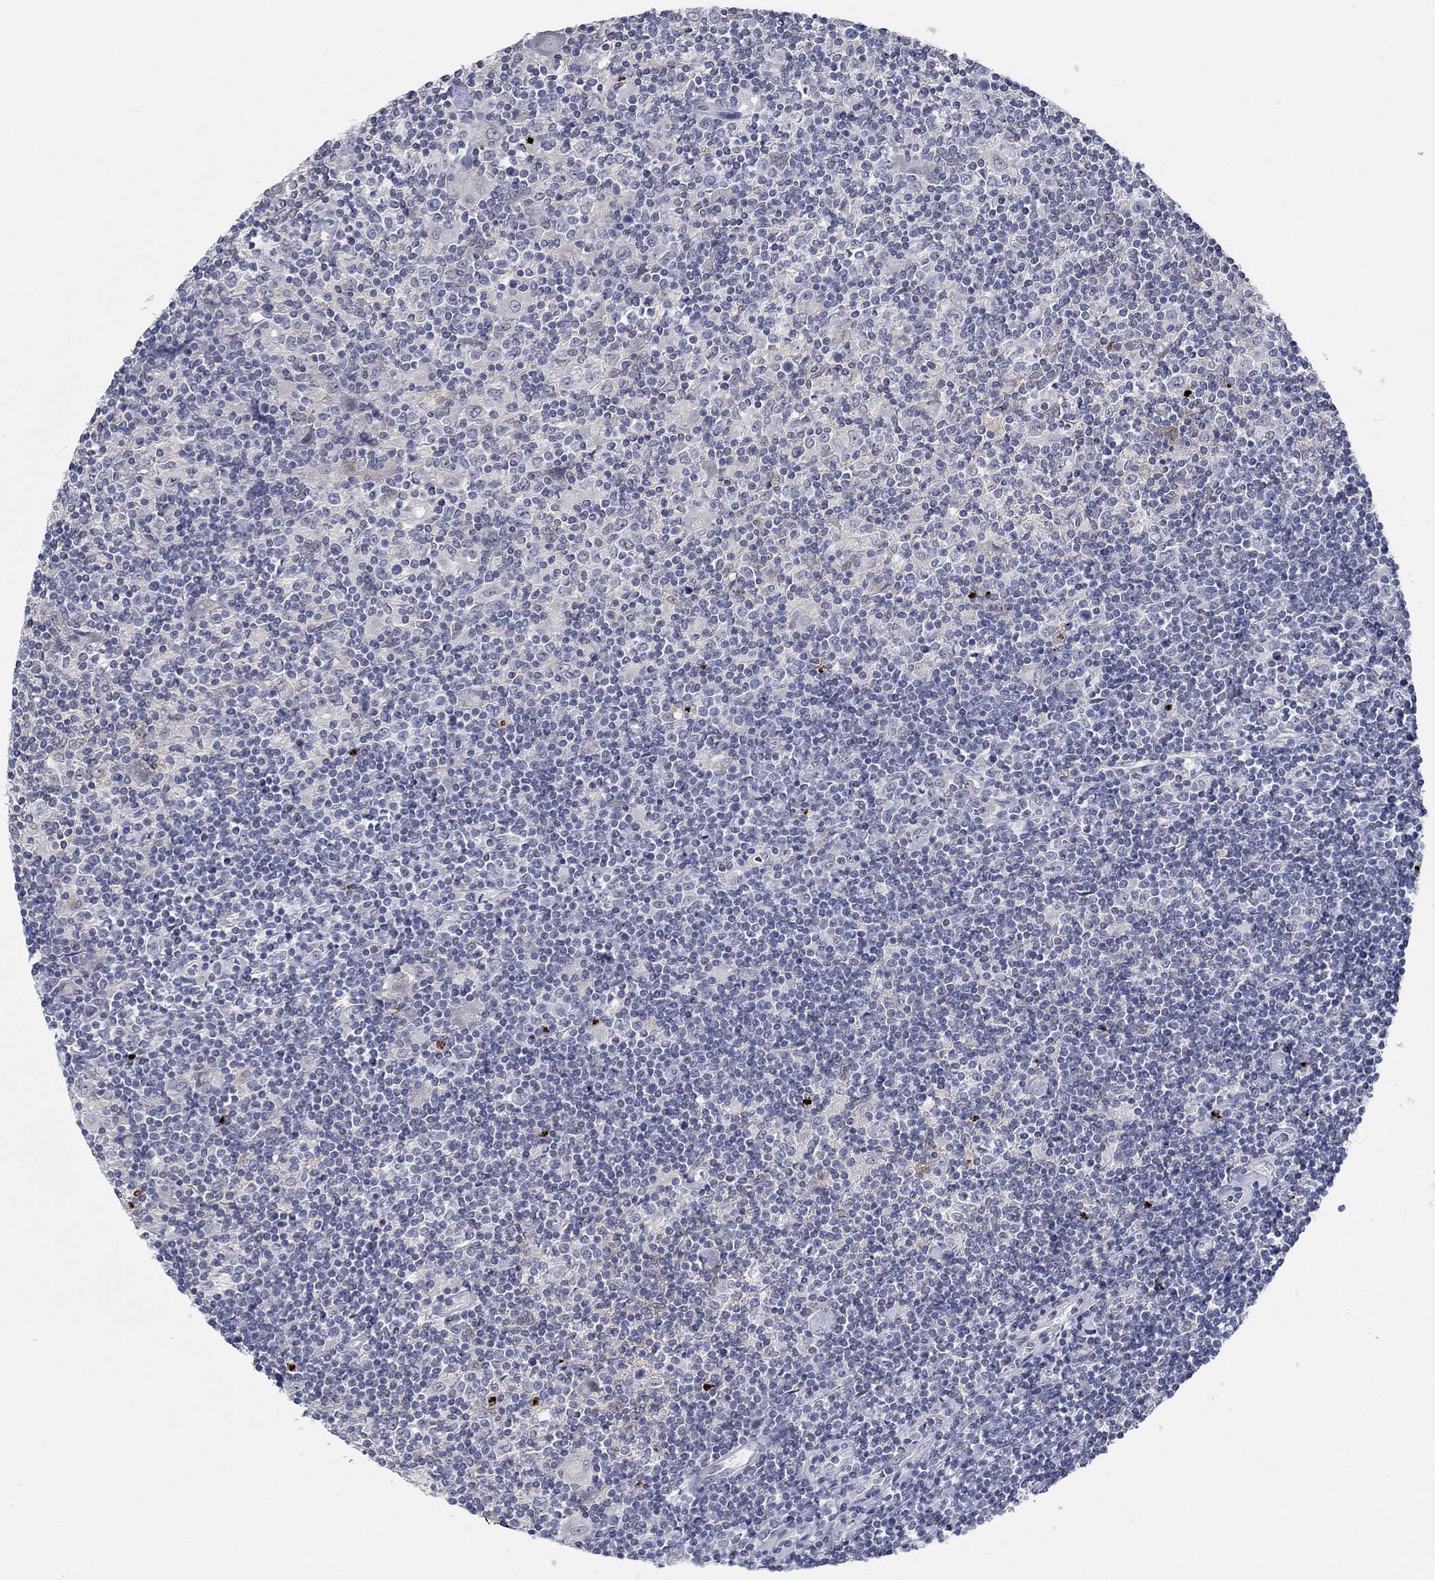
{"staining": {"intensity": "negative", "quantity": "none", "location": "none"}, "tissue": "lymphoma", "cell_type": "Tumor cells", "image_type": "cancer", "snomed": [{"axis": "morphology", "description": "Hodgkin's disease, NOS"}, {"axis": "topography", "description": "Lymph node"}], "caption": "An image of human lymphoma is negative for staining in tumor cells.", "gene": "MTSS2", "patient": {"sex": "male", "age": 40}}